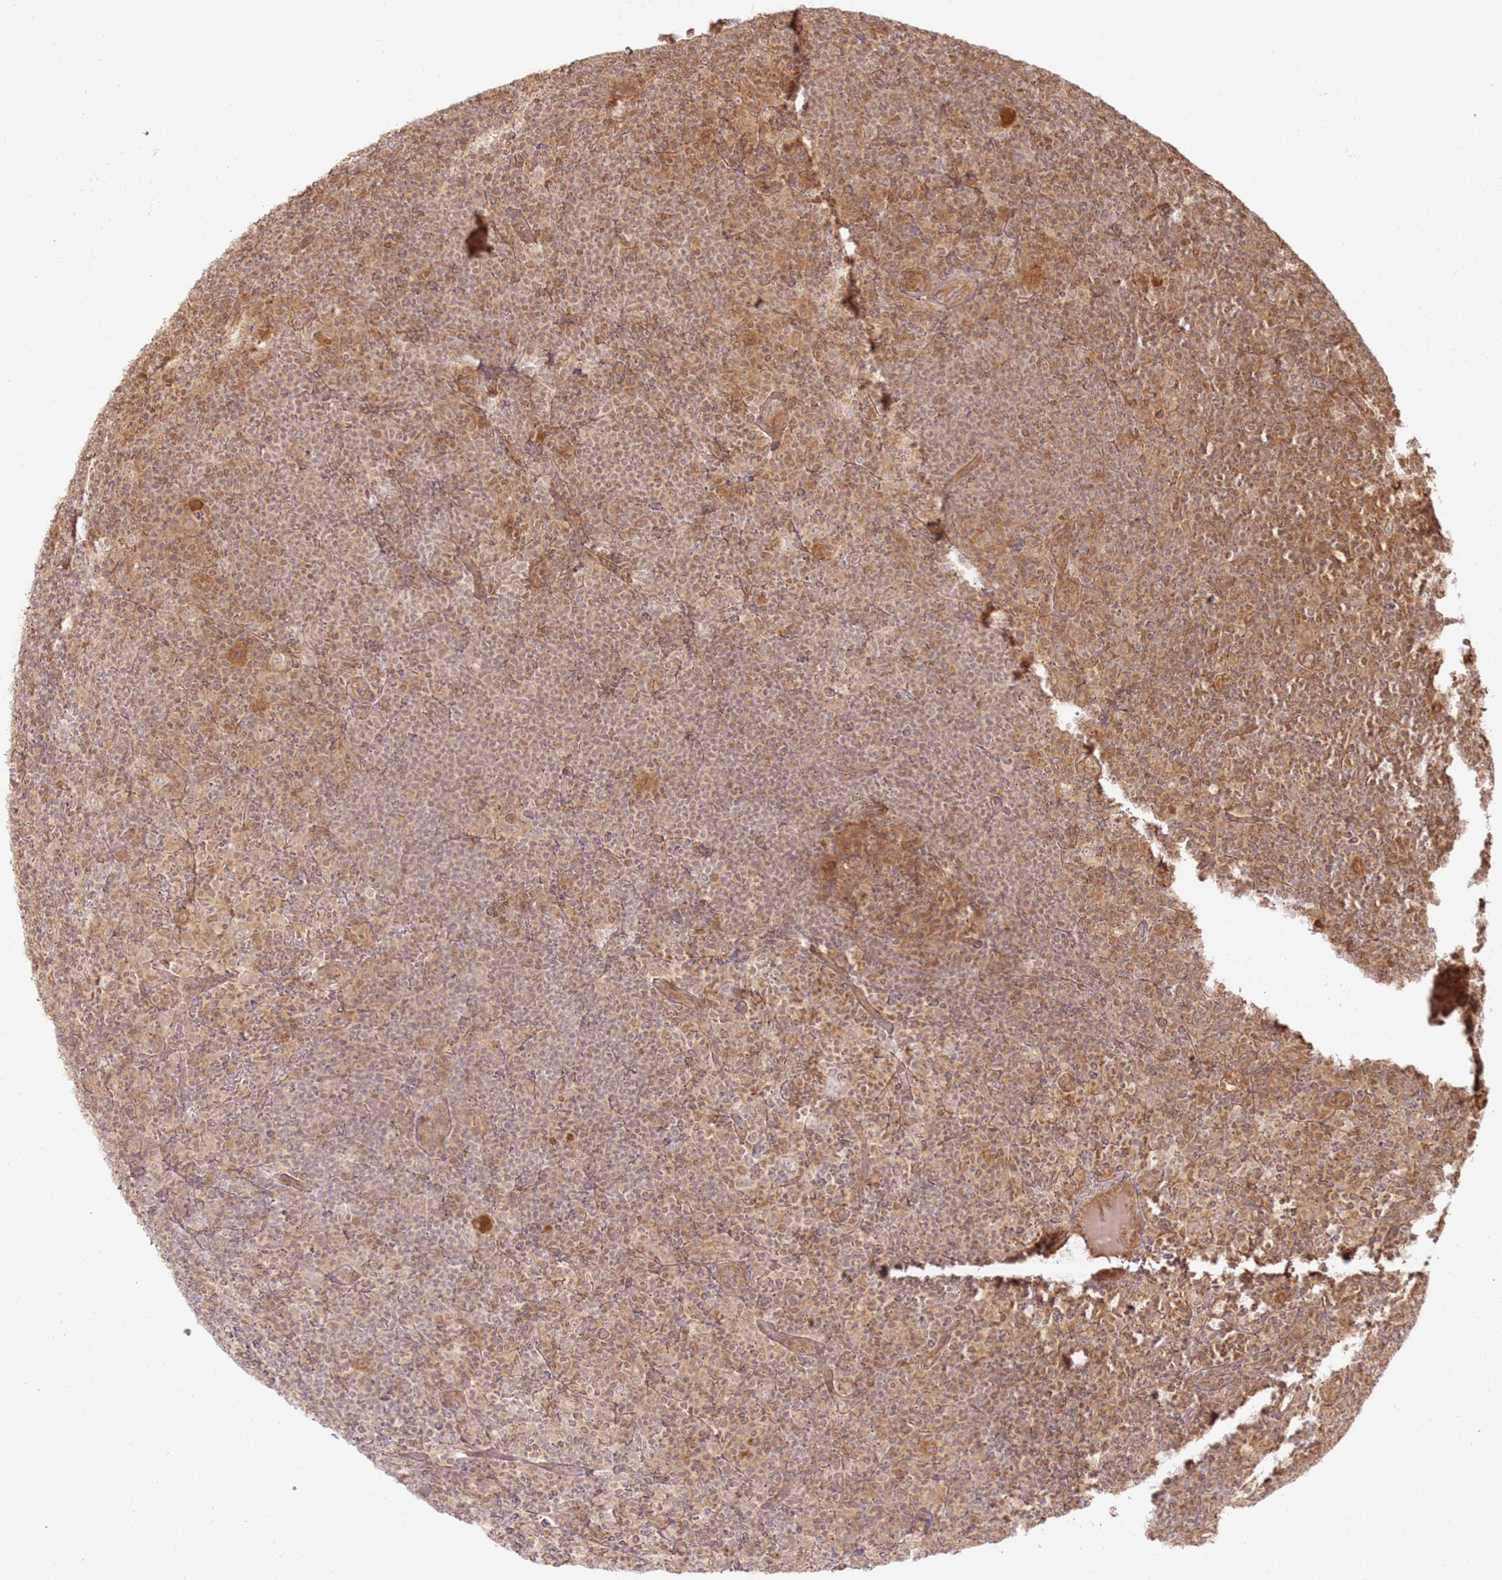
{"staining": {"intensity": "weak", "quantity": ">75%", "location": "cytoplasmic/membranous"}, "tissue": "lymphoma", "cell_type": "Tumor cells", "image_type": "cancer", "snomed": [{"axis": "morphology", "description": "Hodgkin's disease, NOS"}, {"axis": "topography", "description": "Lymph node"}], "caption": "A histopathology image showing weak cytoplasmic/membranous expression in about >75% of tumor cells in lymphoma, as visualized by brown immunohistochemical staining.", "gene": "ZNF776", "patient": {"sex": "female", "age": 57}}